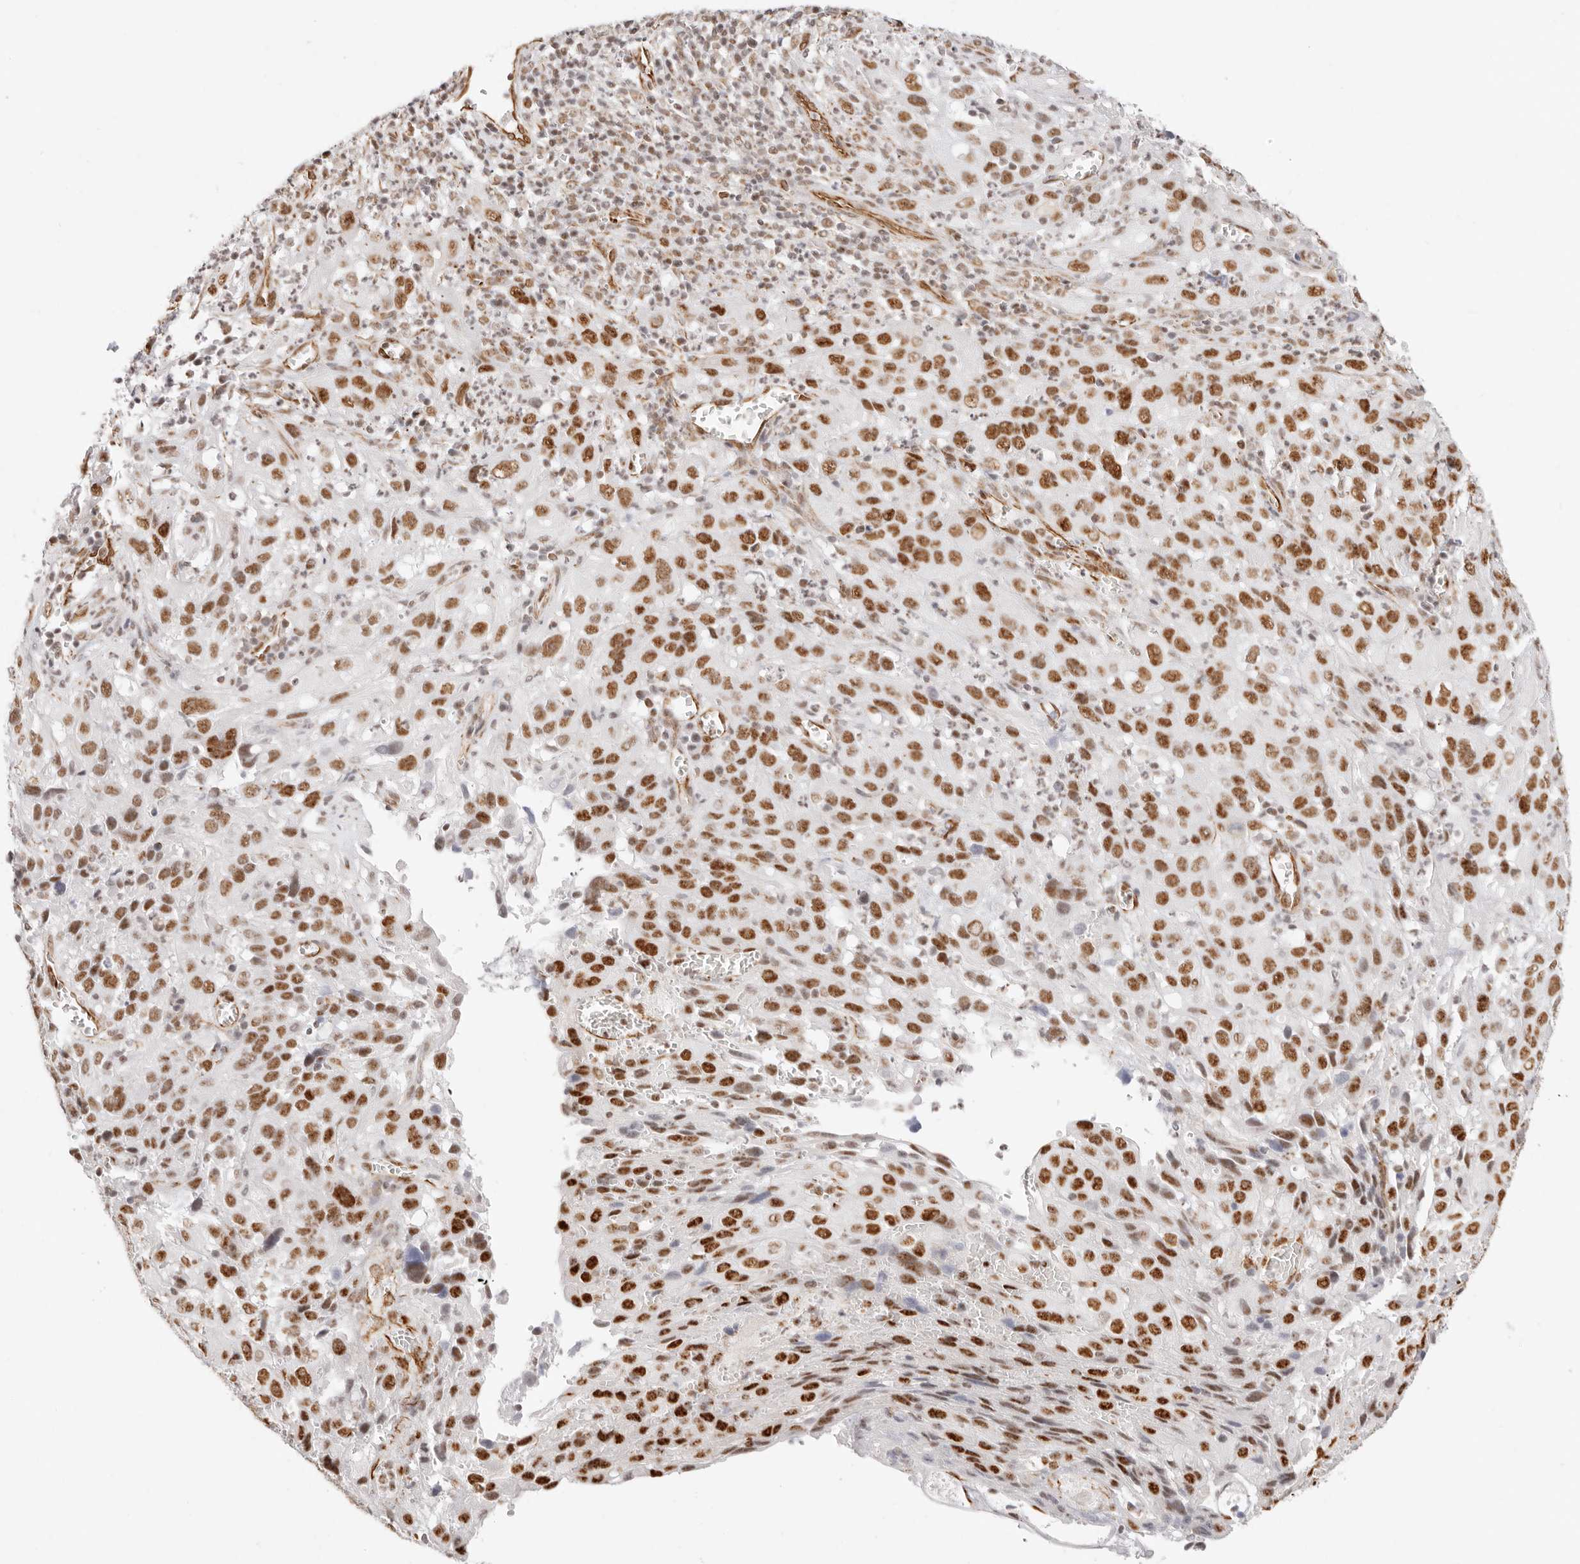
{"staining": {"intensity": "strong", "quantity": ">75%", "location": "nuclear"}, "tissue": "cervical cancer", "cell_type": "Tumor cells", "image_type": "cancer", "snomed": [{"axis": "morphology", "description": "Squamous cell carcinoma, NOS"}, {"axis": "topography", "description": "Cervix"}], "caption": "A high amount of strong nuclear staining is appreciated in about >75% of tumor cells in cervical cancer tissue.", "gene": "ZC3H11A", "patient": {"sex": "female", "age": 32}}